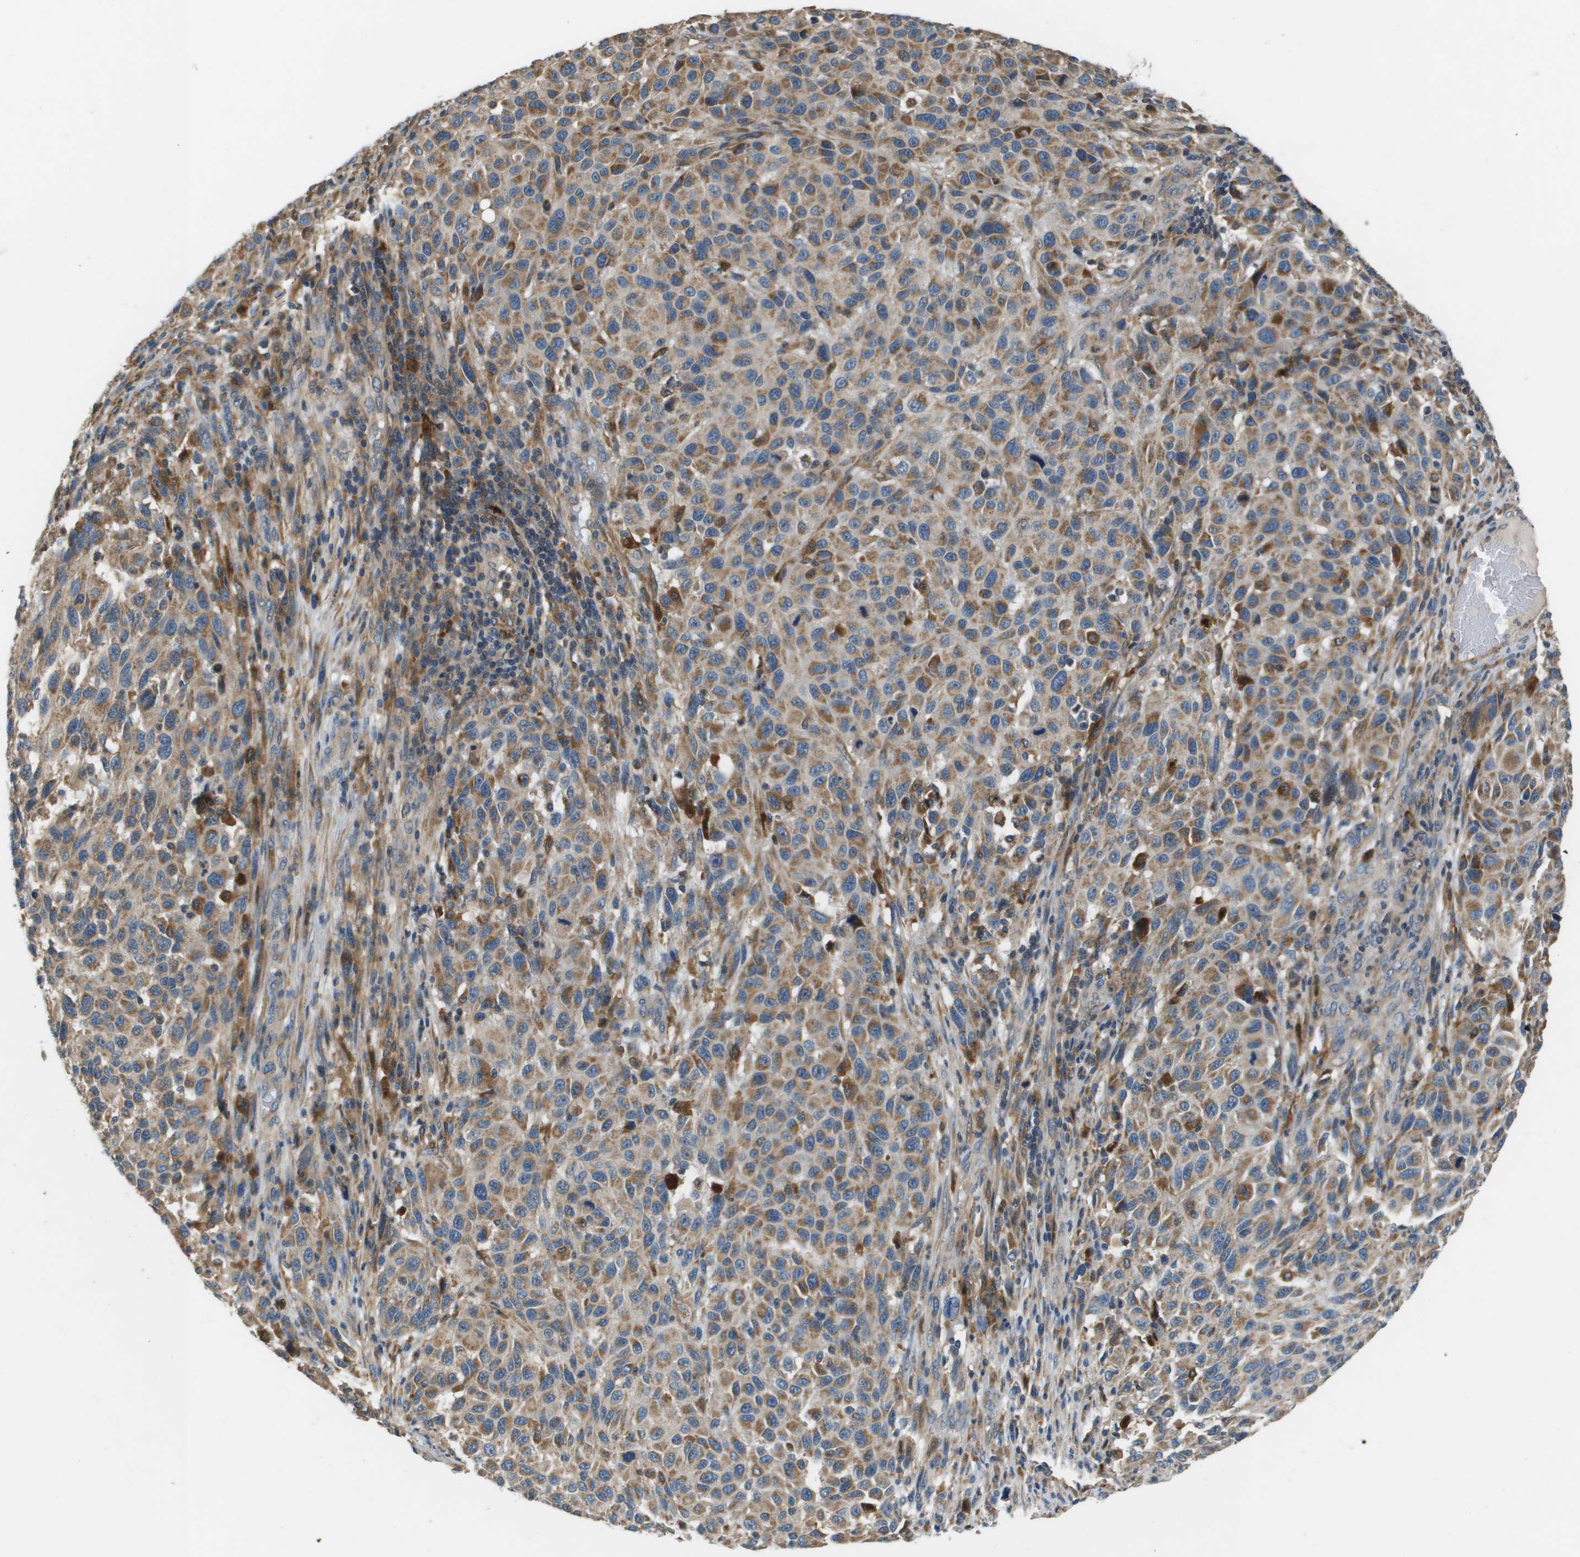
{"staining": {"intensity": "moderate", "quantity": ">75%", "location": "cytoplasmic/membranous"}, "tissue": "melanoma", "cell_type": "Tumor cells", "image_type": "cancer", "snomed": [{"axis": "morphology", "description": "Malignant melanoma, Metastatic site"}, {"axis": "topography", "description": "Lymph node"}], "caption": "This photomicrograph exhibits IHC staining of human melanoma, with medium moderate cytoplasmic/membranous staining in approximately >75% of tumor cells.", "gene": "SAMSN1", "patient": {"sex": "male", "age": 61}}